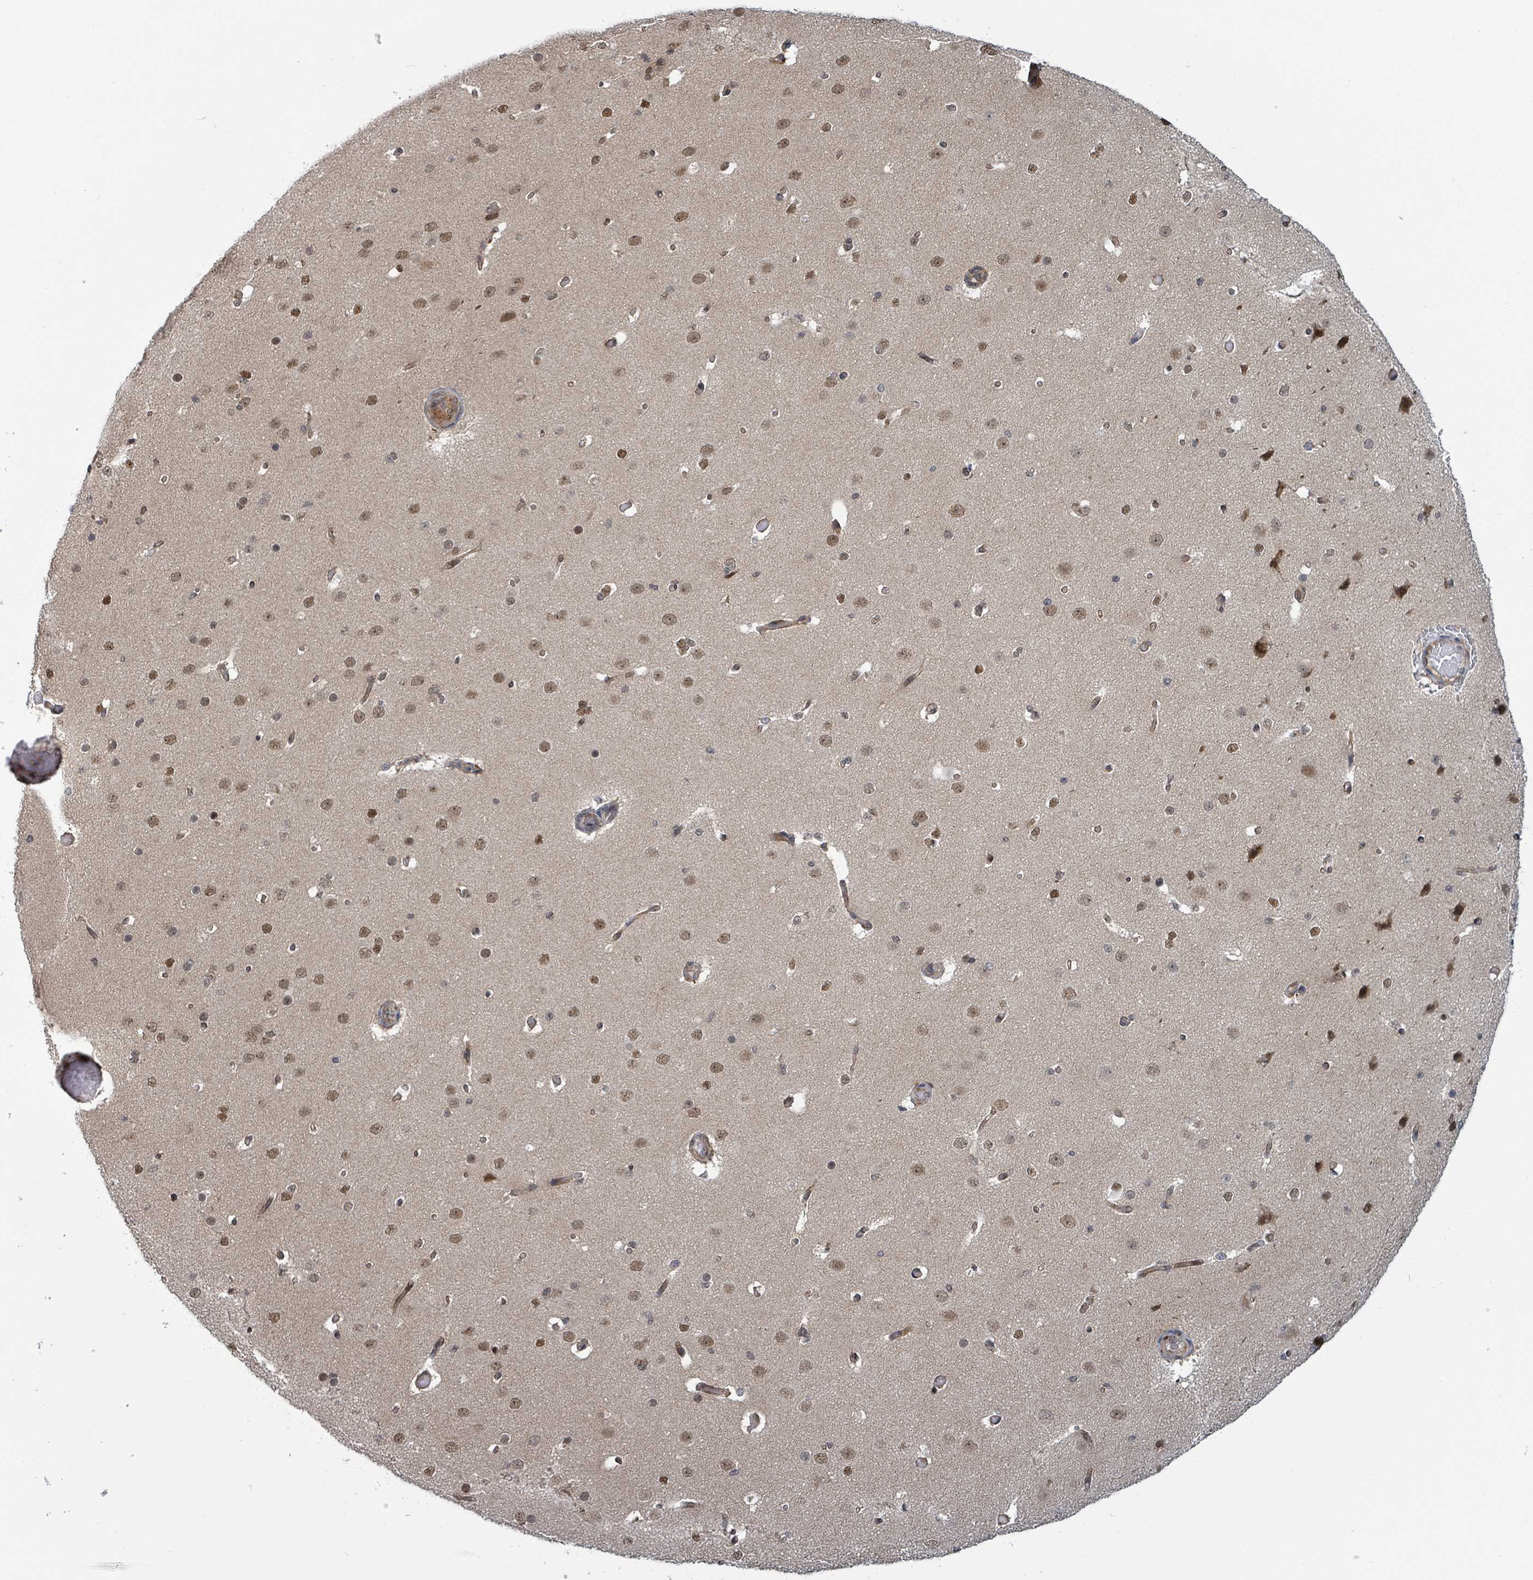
{"staining": {"intensity": "moderate", "quantity": "25%-75%", "location": "cytoplasmic/membranous"}, "tissue": "cerebral cortex", "cell_type": "Endothelial cells", "image_type": "normal", "snomed": [{"axis": "morphology", "description": "Normal tissue, NOS"}, {"axis": "morphology", "description": "Inflammation, NOS"}, {"axis": "topography", "description": "Cerebral cortex"}], "caption": "High-power microscopy captured an immunohistochemistry (IHC) micrograph of normal cerebral cortex, revealing moderate cytoplasmic/membranous positivity in about 25%-75% of endothelial cells.", "gene": "GTF3C1", "patient": {"sex": "male", "age": 6}}